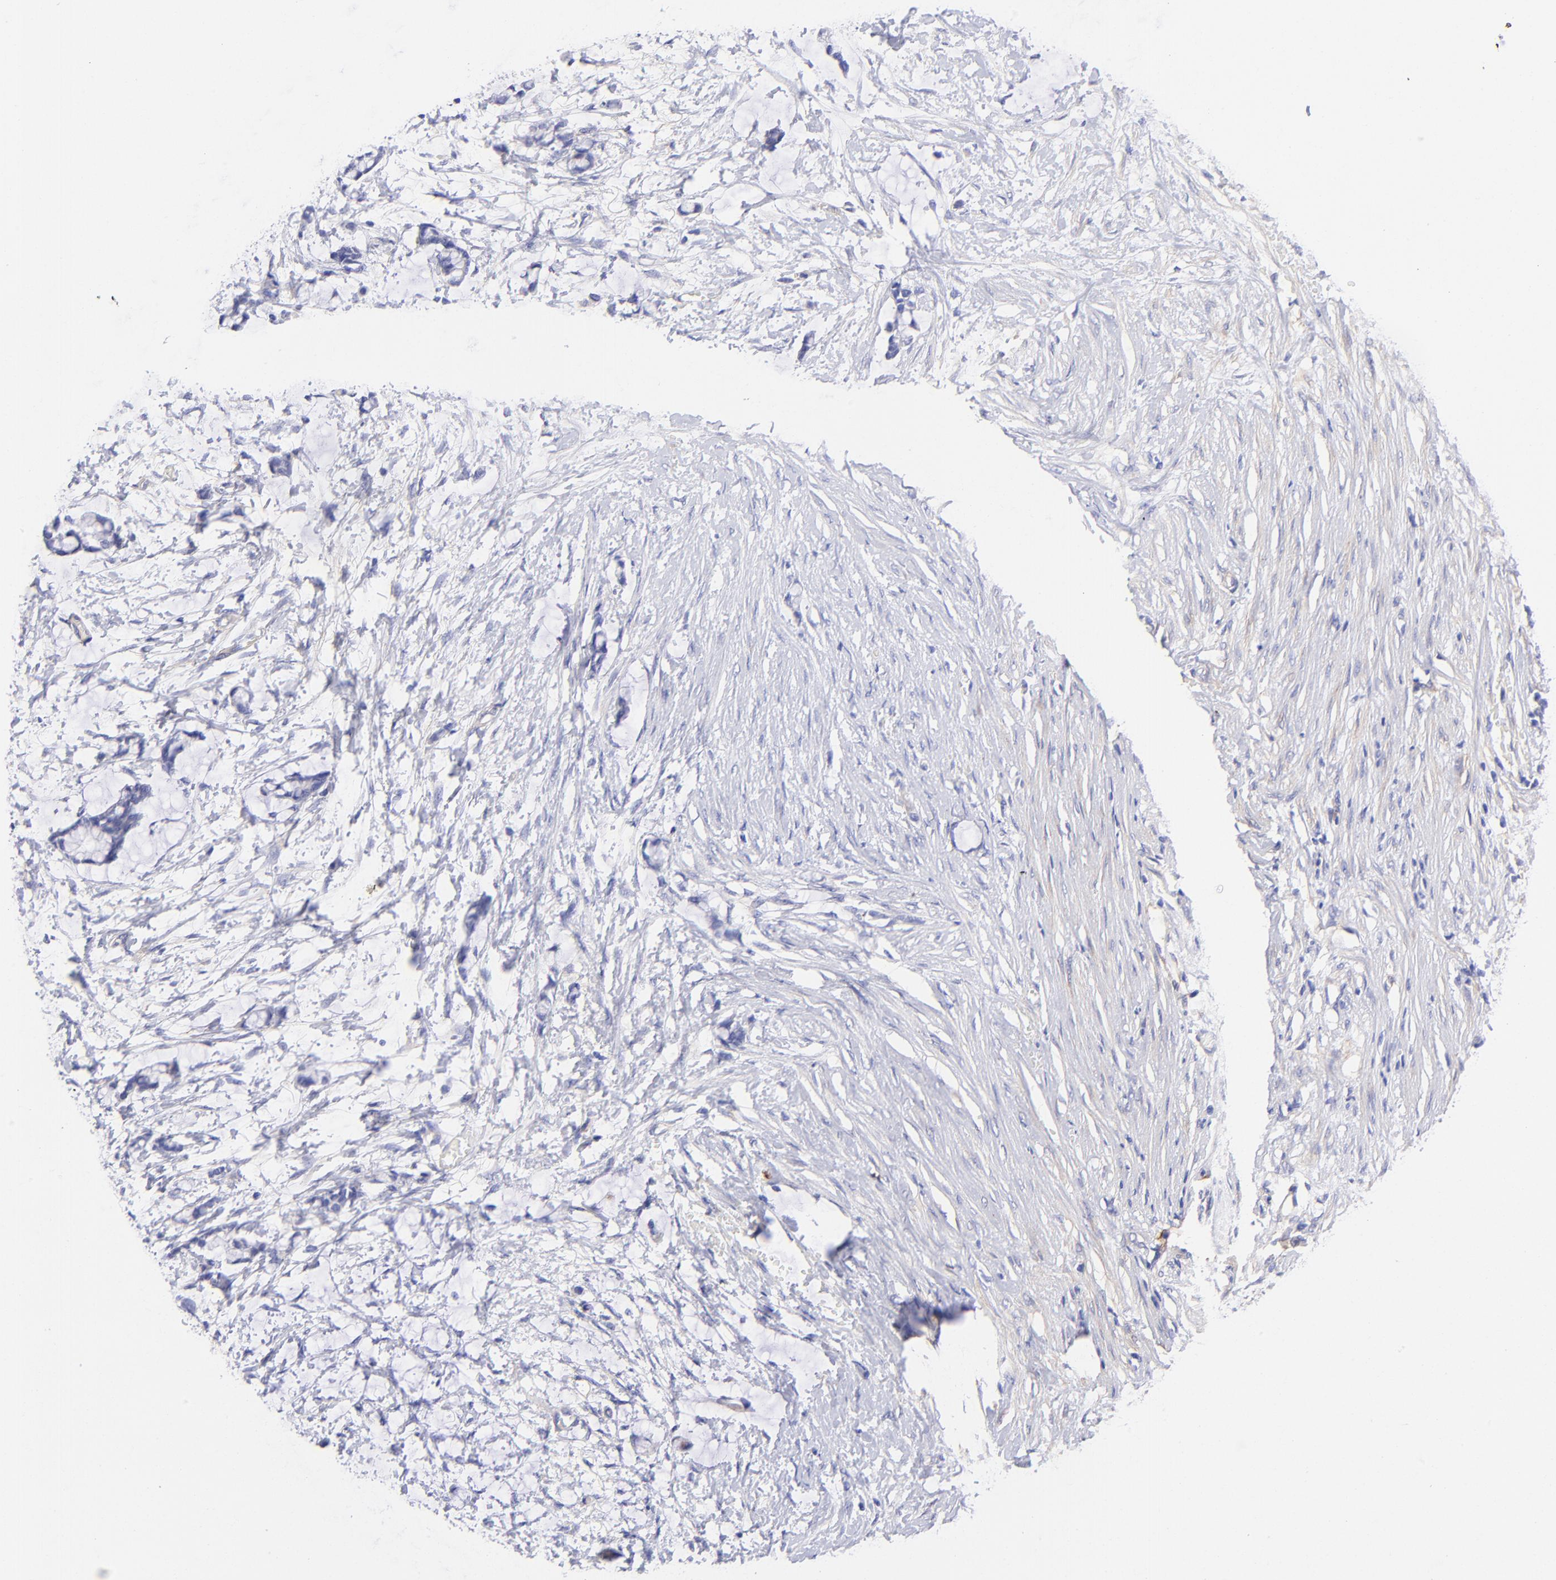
{"staining": {"intensity": "negative", "quantity": "none", "location": "none"}, "tissue": "colorectal cancer", "cell_type": "Tumor cells", "image_type": "cancer", "snomed": [{"axis": "morphology", "description": "Normal tissue, NOS"}, {"axis": "morphology", "description": "Adenocarcinoma, NOS"}, {"axis": "topography", "description": "Colon"}, {"axis": "topography", "description": "Peripheral nerve tissue"}], "caption": "Protein analysis of colorectal adenocarcinoma exhibits no significant positivity in tumor cells.", "gene": "PPFIBP1", "patient": {"sex": "male", "age": 14}}